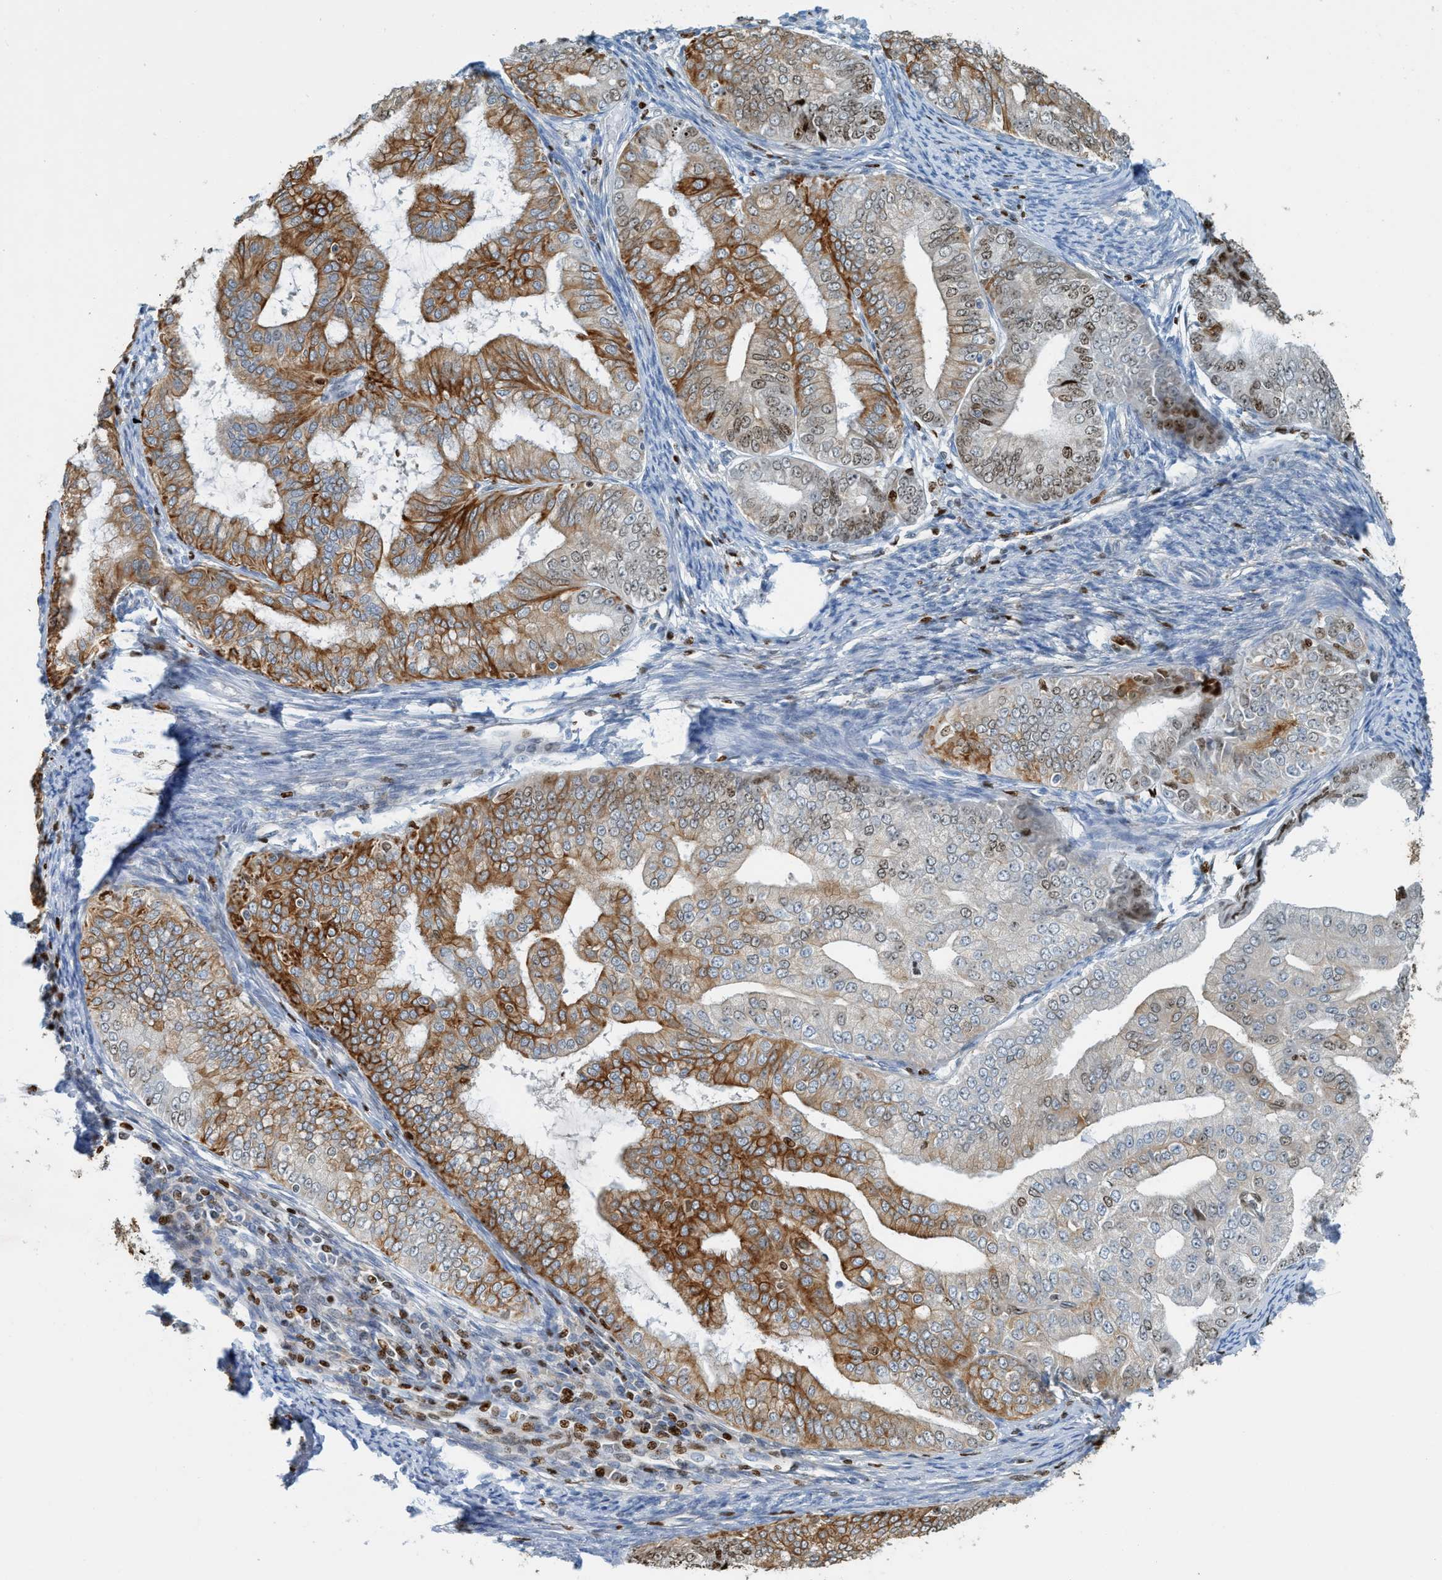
{"staining": {"intensity": "moderate", "quantity": ">75%", "location": "cytoplasmic/membranous,nuclear"}, "tissue": "endometrial cancer", "cell_type": "Tumor cells", "image_type": "cancer", "snomed": [{"axis": "morphology", "description": "Adenocarcinoma, NOS"}, {"axis": "topography", "description": "Endometrium"}], "caption": "Moderate cytoplasmic/membranous and nuclear staining for a protein is present in about >75% of tumor cells of endometrial adenocarcinoma using IHC.", "gene": "SH3D19", "patient": {"sex": "female", "age": 63}}